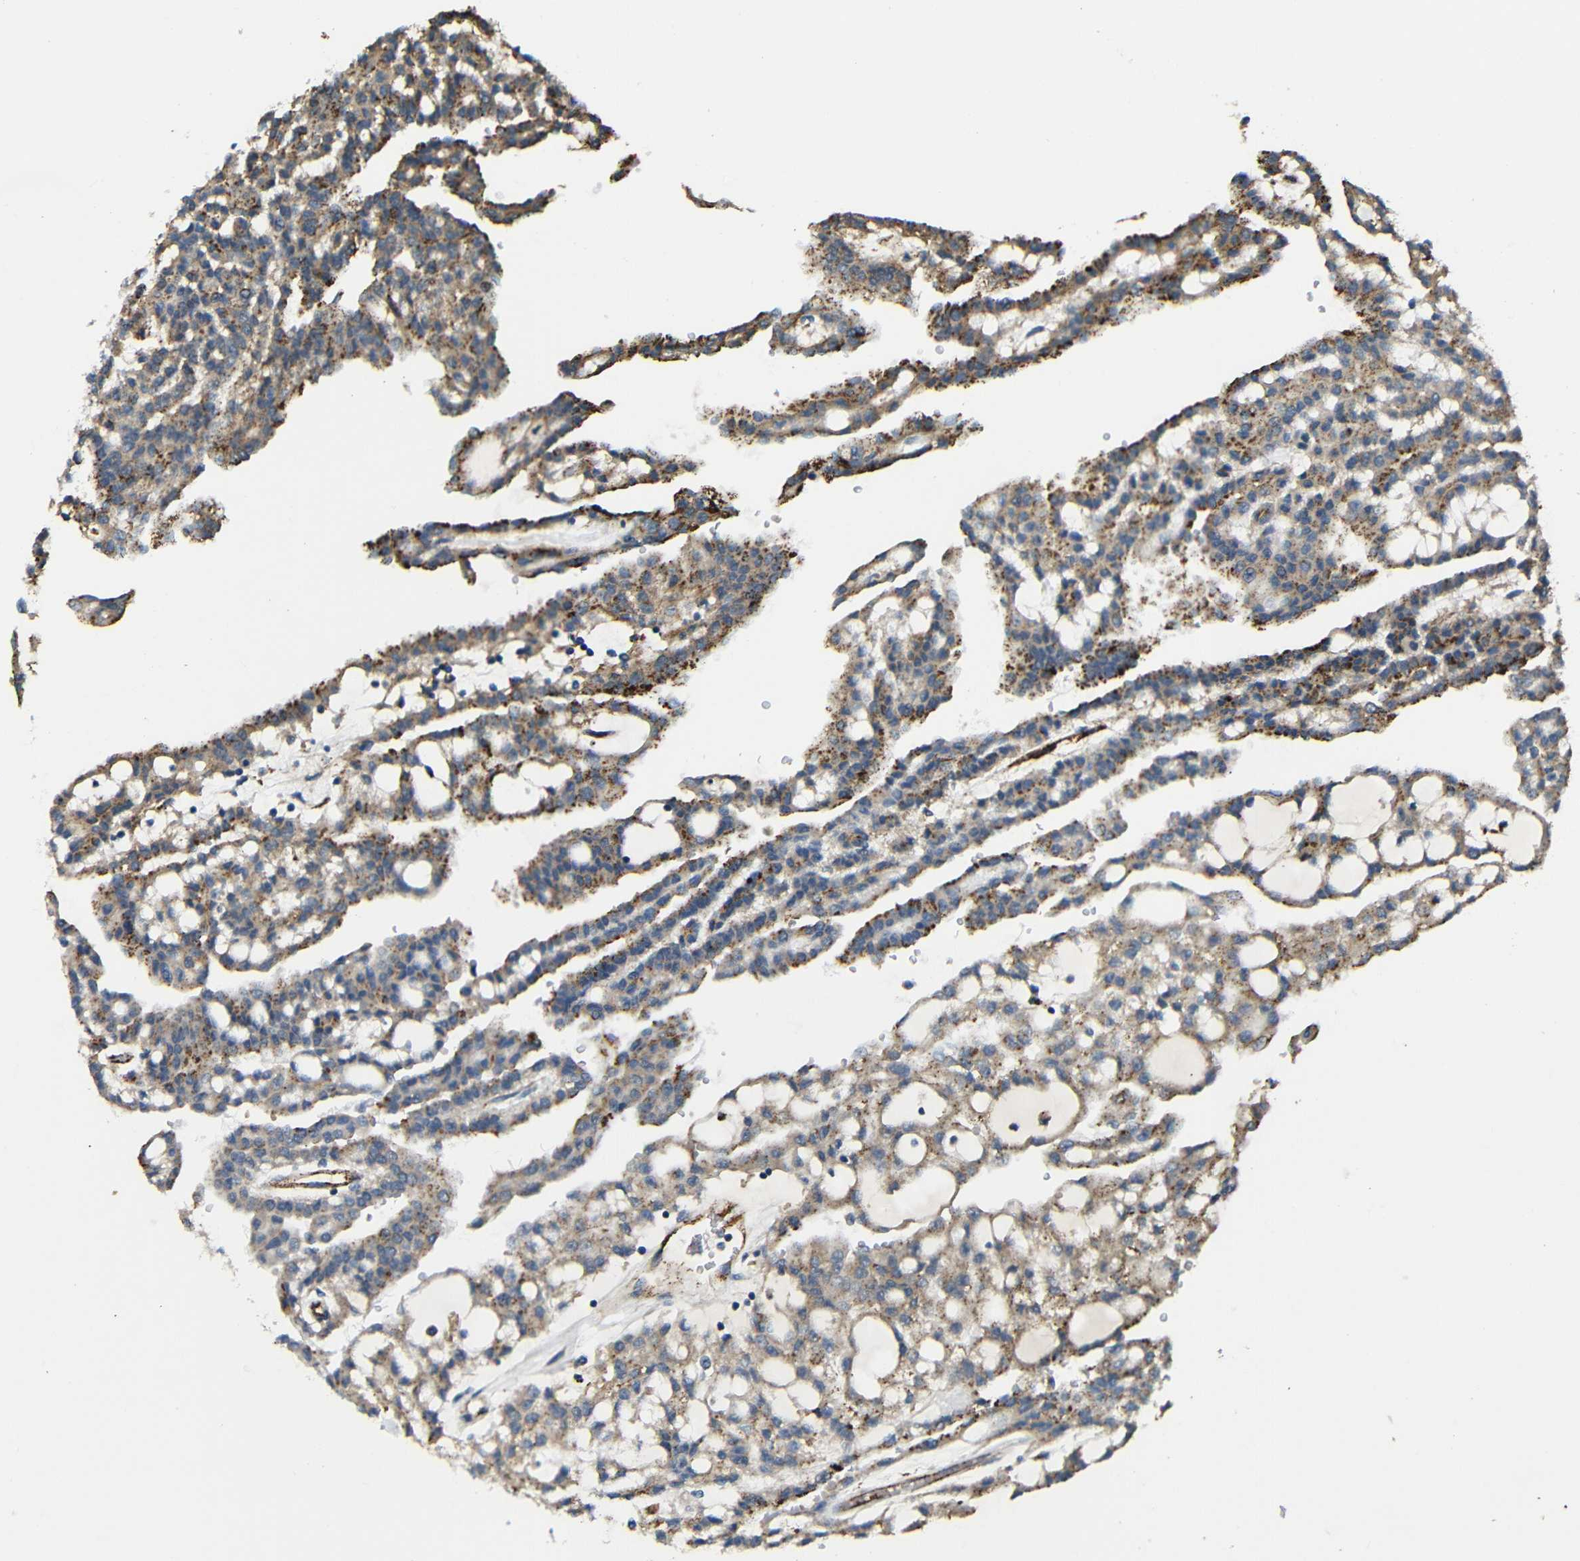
{"staining": {"intensity": "moderate", "quantity": "25%-75%", "location": "cytoplasmic/membranous"}, "tissue": "renal cancer", "cell_type": "Tumor cells", "image_type": "cancer", "snomed": [{"axis": "morphology", "description": "Adenocarcinoma, NOS"}, {"axis": "topography", "description": "Kidney"}], "caption": "Immunohistochemistry of human renal cancer (adenocarcinoma) shows medium levels of moderate cytoplasmic/membranous positivity in approximately 25%-75% of tumor cells.", "gene": "ATP7A", "patient": {"sex": "male", "age": 63}}